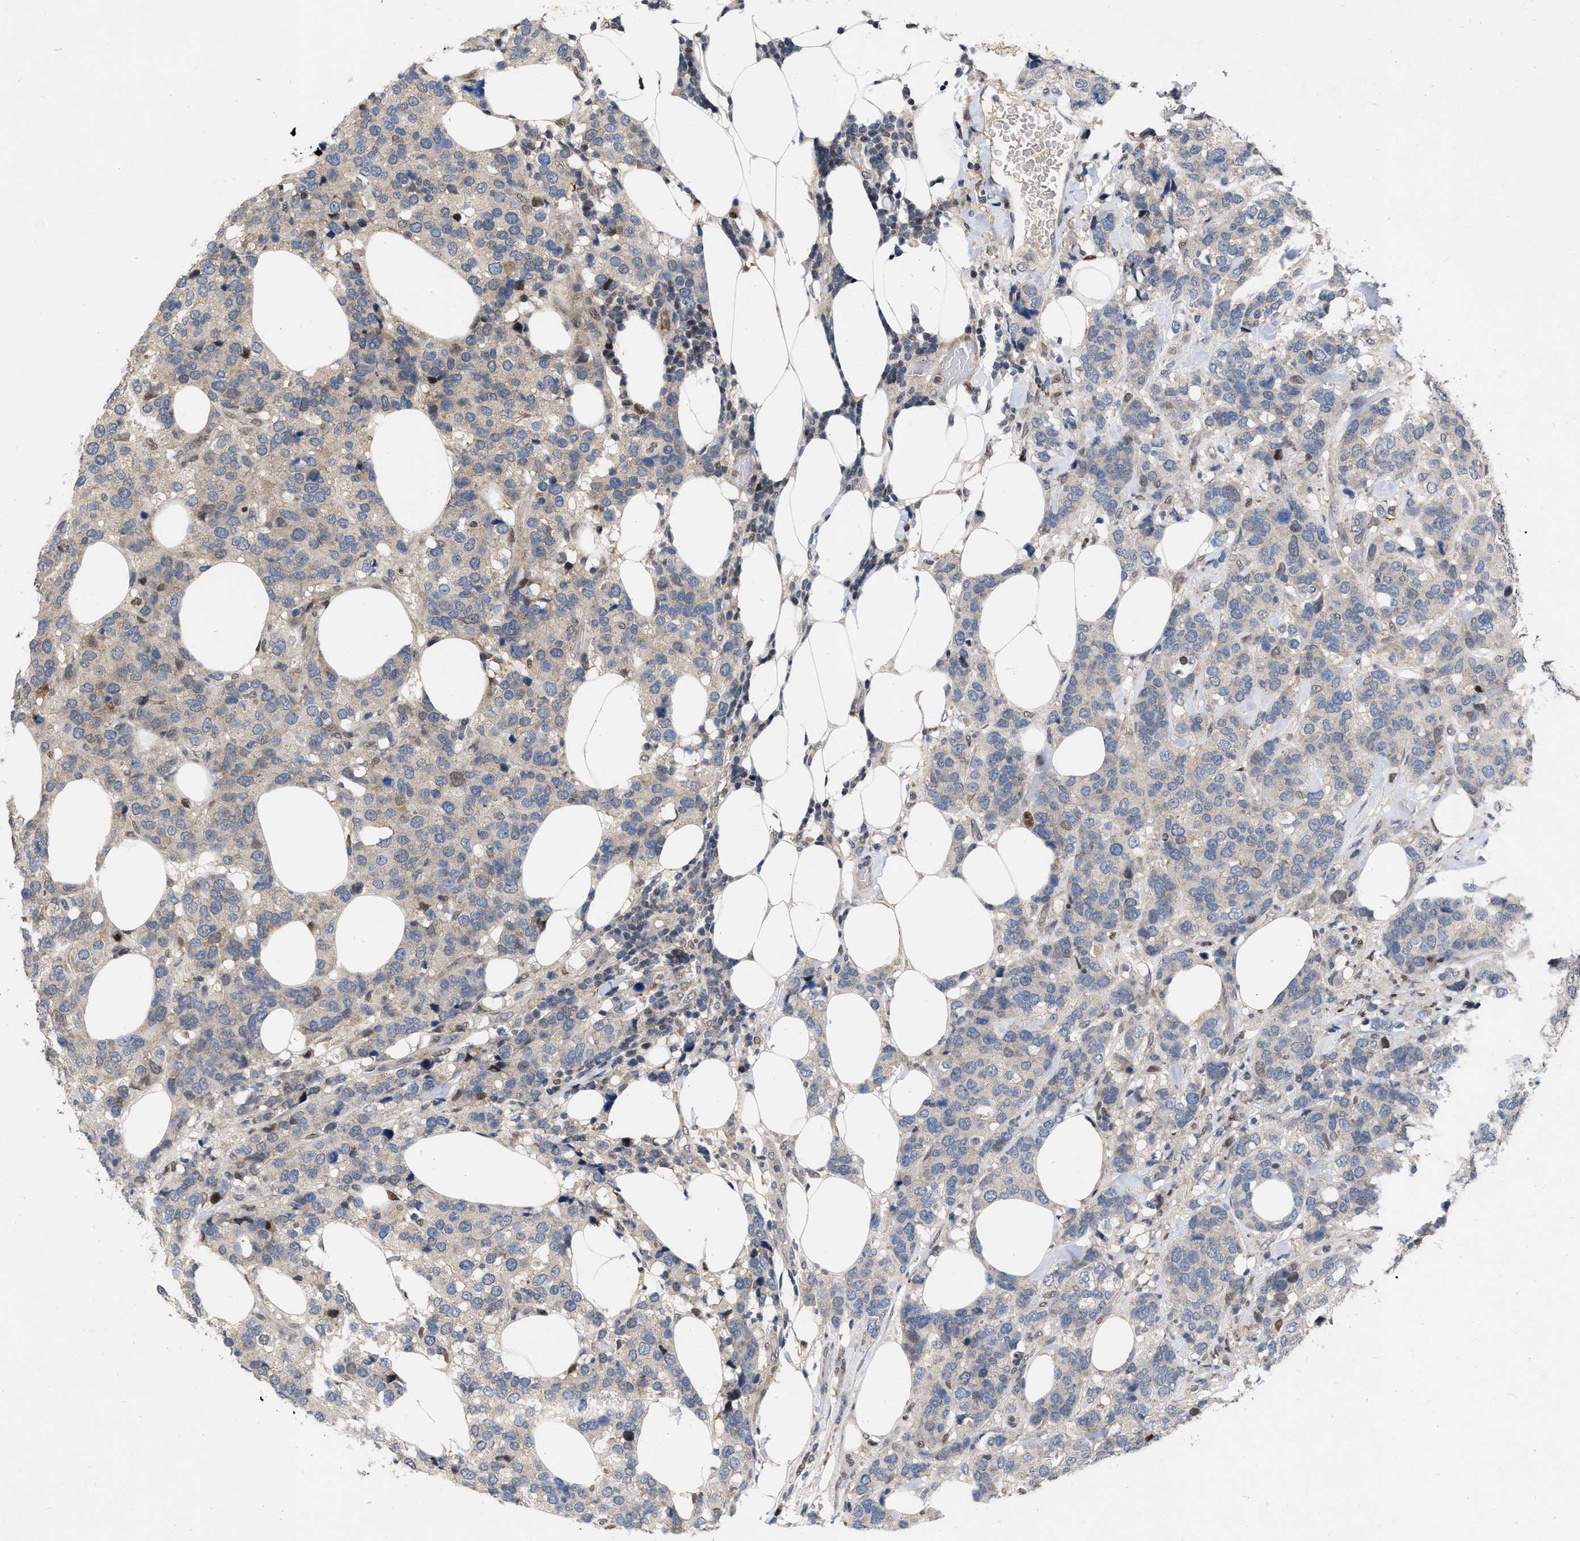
{"staining": {"intensity": "weak", "quantity": "<25%", "location": "cytoplasmic/membranous"}, "tissue": "breast cancer", "cell_type": "Tumor cells", "image_type": "cancer", "snomed": [{"axis": "morphology", "description": "Lobular carcinoma"}, {"axis": "topography", "description": "Breast"}], "caption": "IHC histopathology image of human lobular carcinoma (breast) stained for a protein (brown), which exhibits no positivity in tumor cells. (Immunohistochemistry, brightfield microscopy, high magnification).", "gene": "MDM4", "patient": {"sex": "female", "age": 59}}